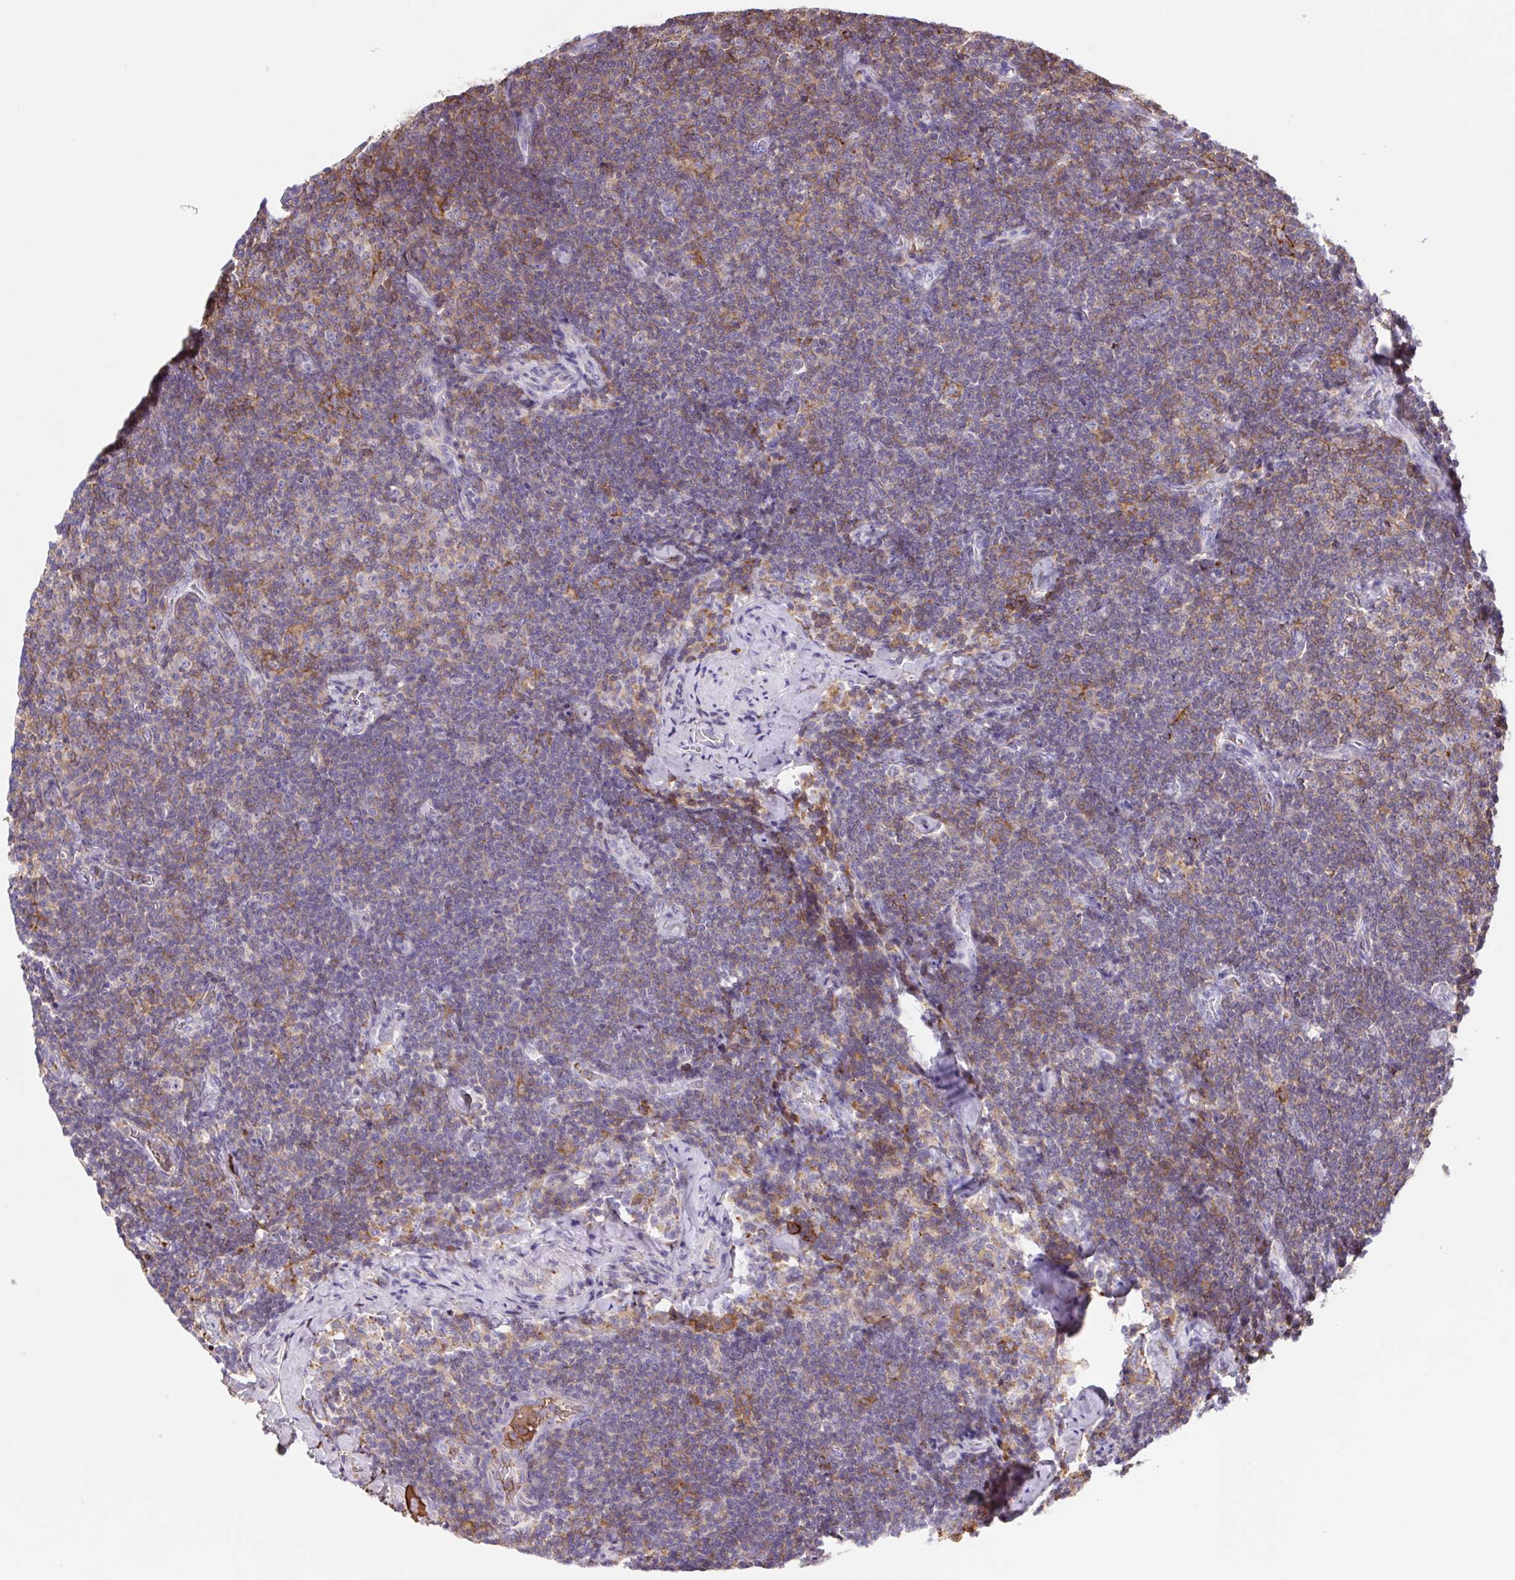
{"staining": {"intensity": "weak", "quantity": "<25%", "location": "cytoplasmic/membranous"}, "tissue": "lymphoma", "cell_type": "Tumor cells", "image_type": "cancer", "snomed": [{"axis": "morphology", "description": "Malignant lymphoma, non-Hodgkin's type, Low grade"}, {"axis": "topography", "description": "Lymph node"}], "caption": "An immunohistochemistry (IHC) micrograph of malignant lymphoma, non-Hodgkin's type (low-grade) is shown. There is no staining in tumor cells of malignant lymphoma, non-Hodgkin's type (low-grade).", "gene": "TPRG1", "patient": {"sex": "male", "age": 81}}